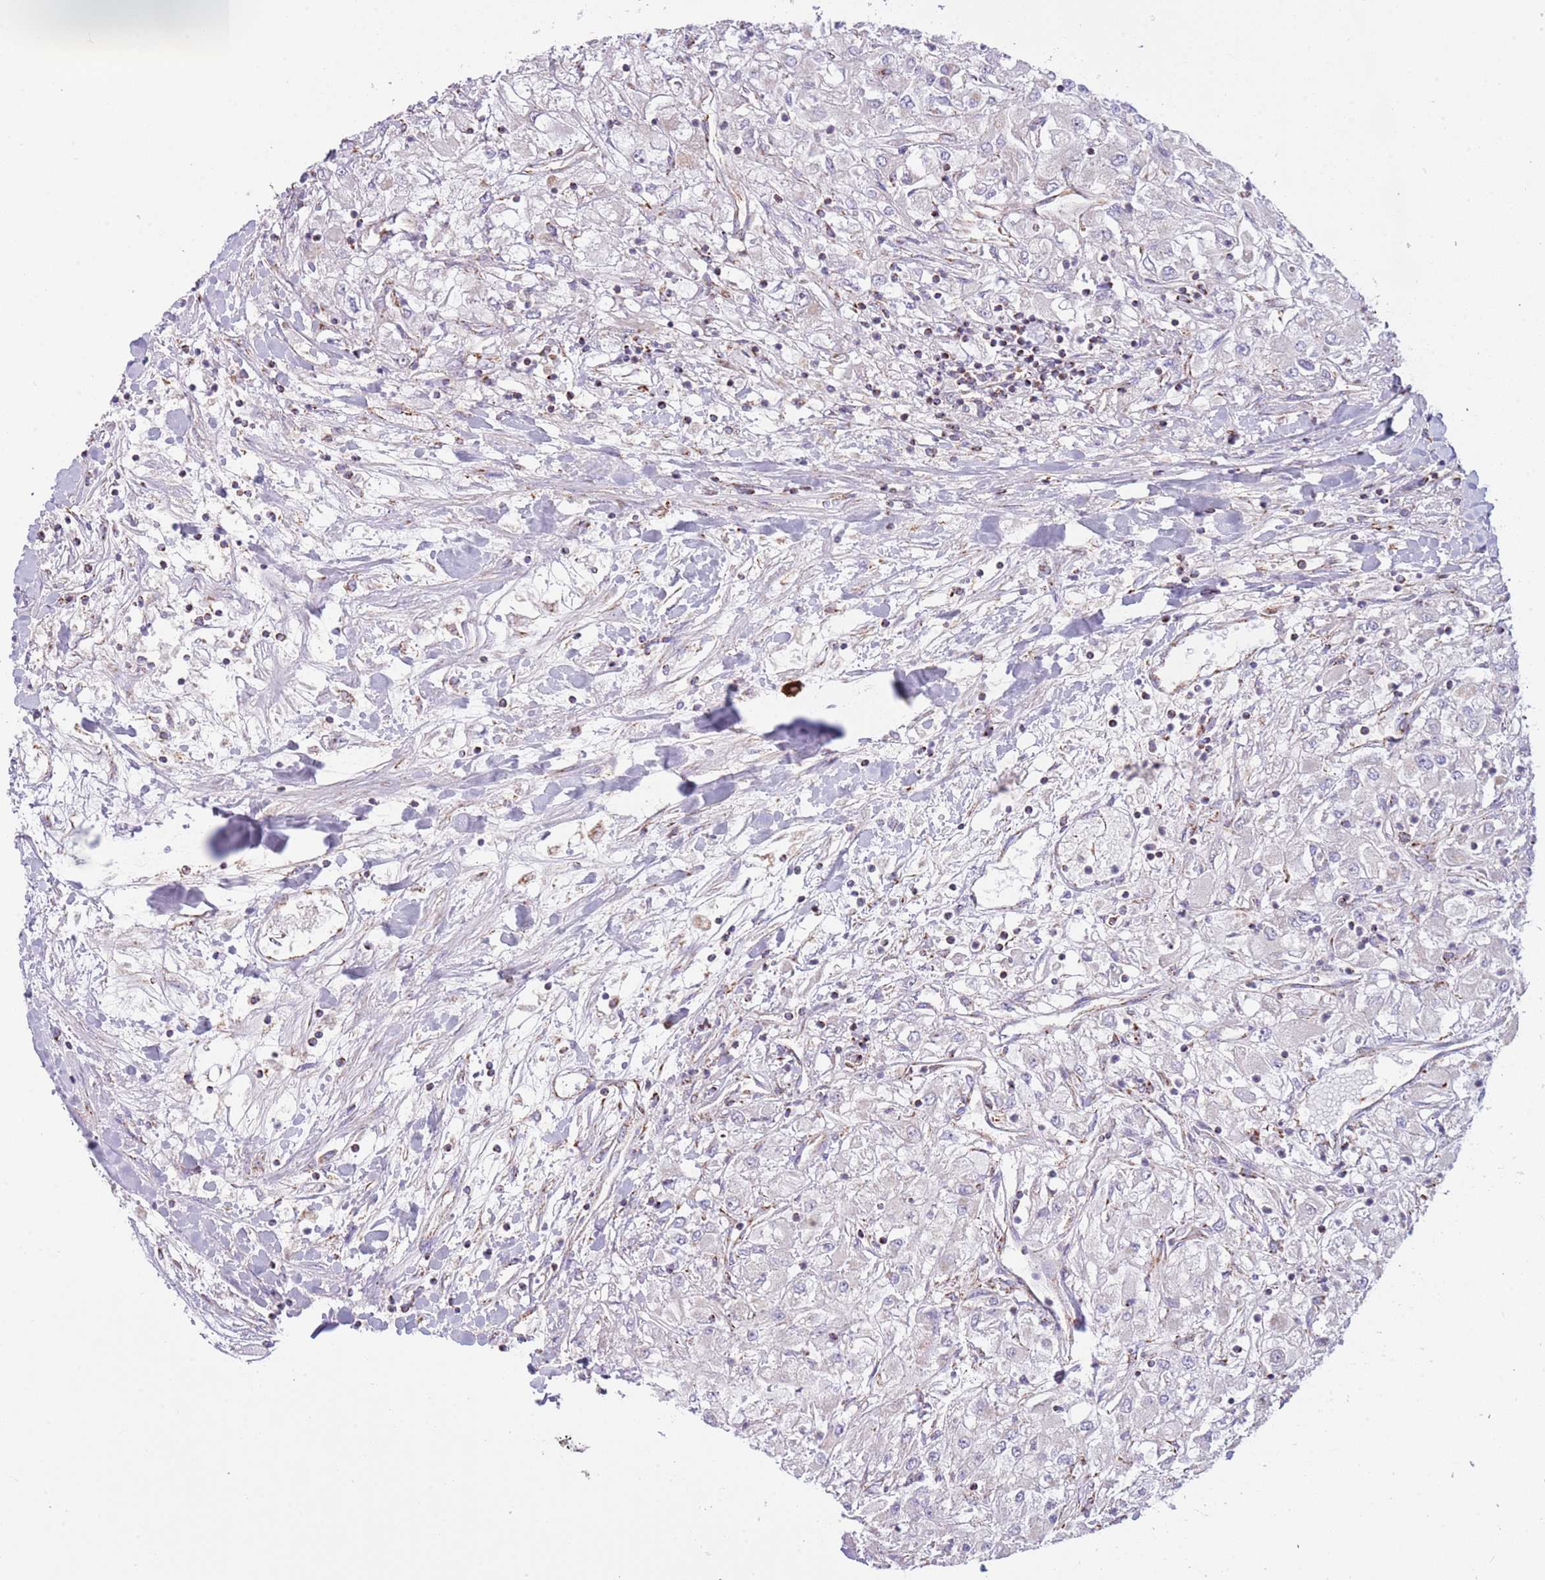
{"staining": {"intensity": "negative", "quantity": "none", "location": "none"}, "tissue": "renal cancer", "cell_type": "Tumor cells", "image_type": "cancer", "snomed": [{"axis": "morphology", "description": "Adenocarcinoma, NOS"}, {"axis": "topography", "description": "Kidney"}], "caption": "IHC photomicrograph of neoplastic tissue: adenocarcinoma (renal) stained with DAB demonstrates no significant protein expression in tumor cells.", "gene": "LHX6", "patient": {"sex": "male", "age": 80}}